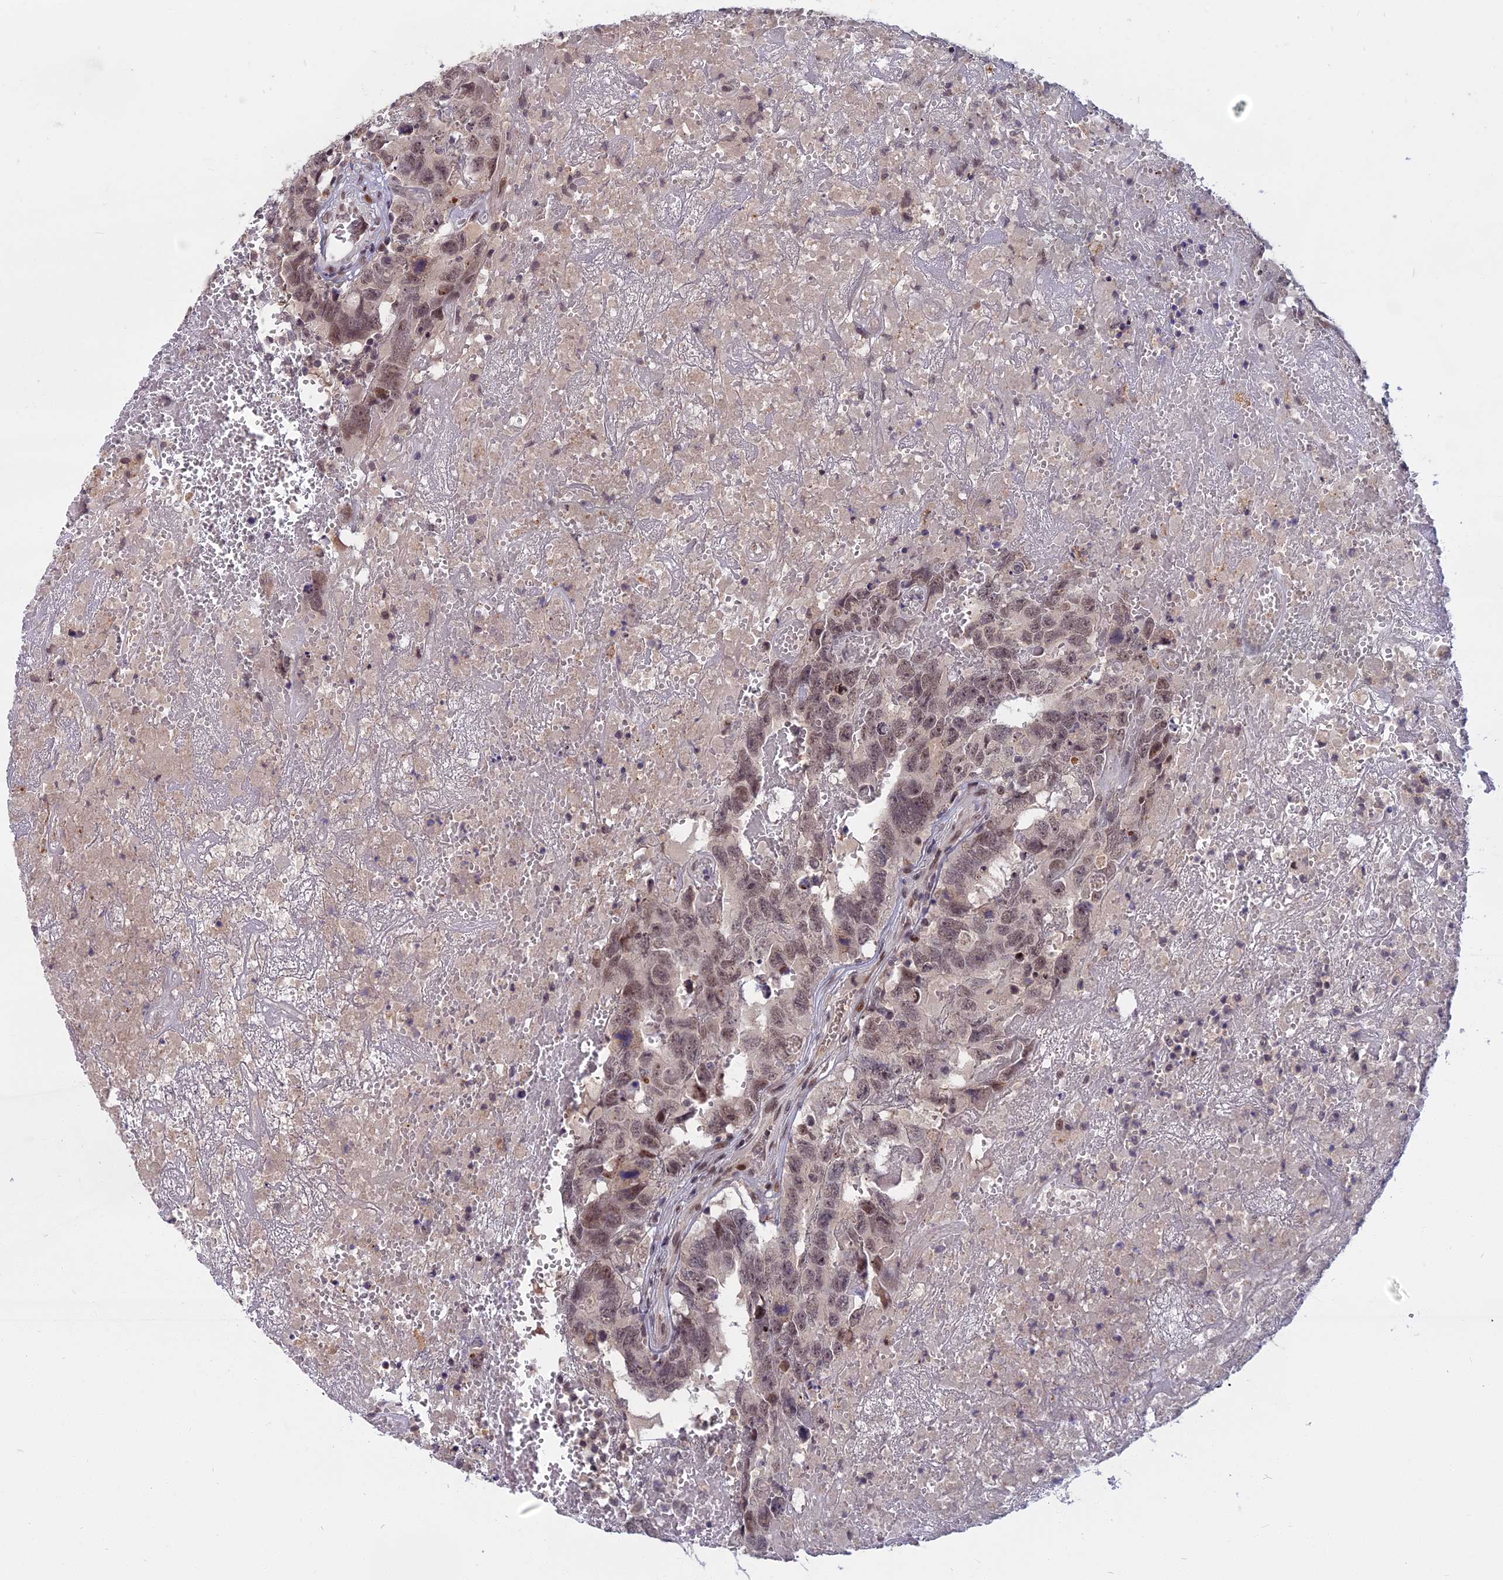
{"staining": {"intensity": "moderate", "quantity": ">75%", "location": "nuclear"}, "tissue": "testis cancer", "cell_type": "Tumor cells", "image_type": "cancer", "snomed": [{"axis": "morphology", "description": "Carcinoma, Embryonal, NOS"}, {"axis": "topography", "description": "Testis"}], "caption": "Tumor cells exhibit moderate nuclear expression in approximately >75% of cells in testis cancer.", "gene": "CDC7", "patient": {"sex": "male", "age": 45}}